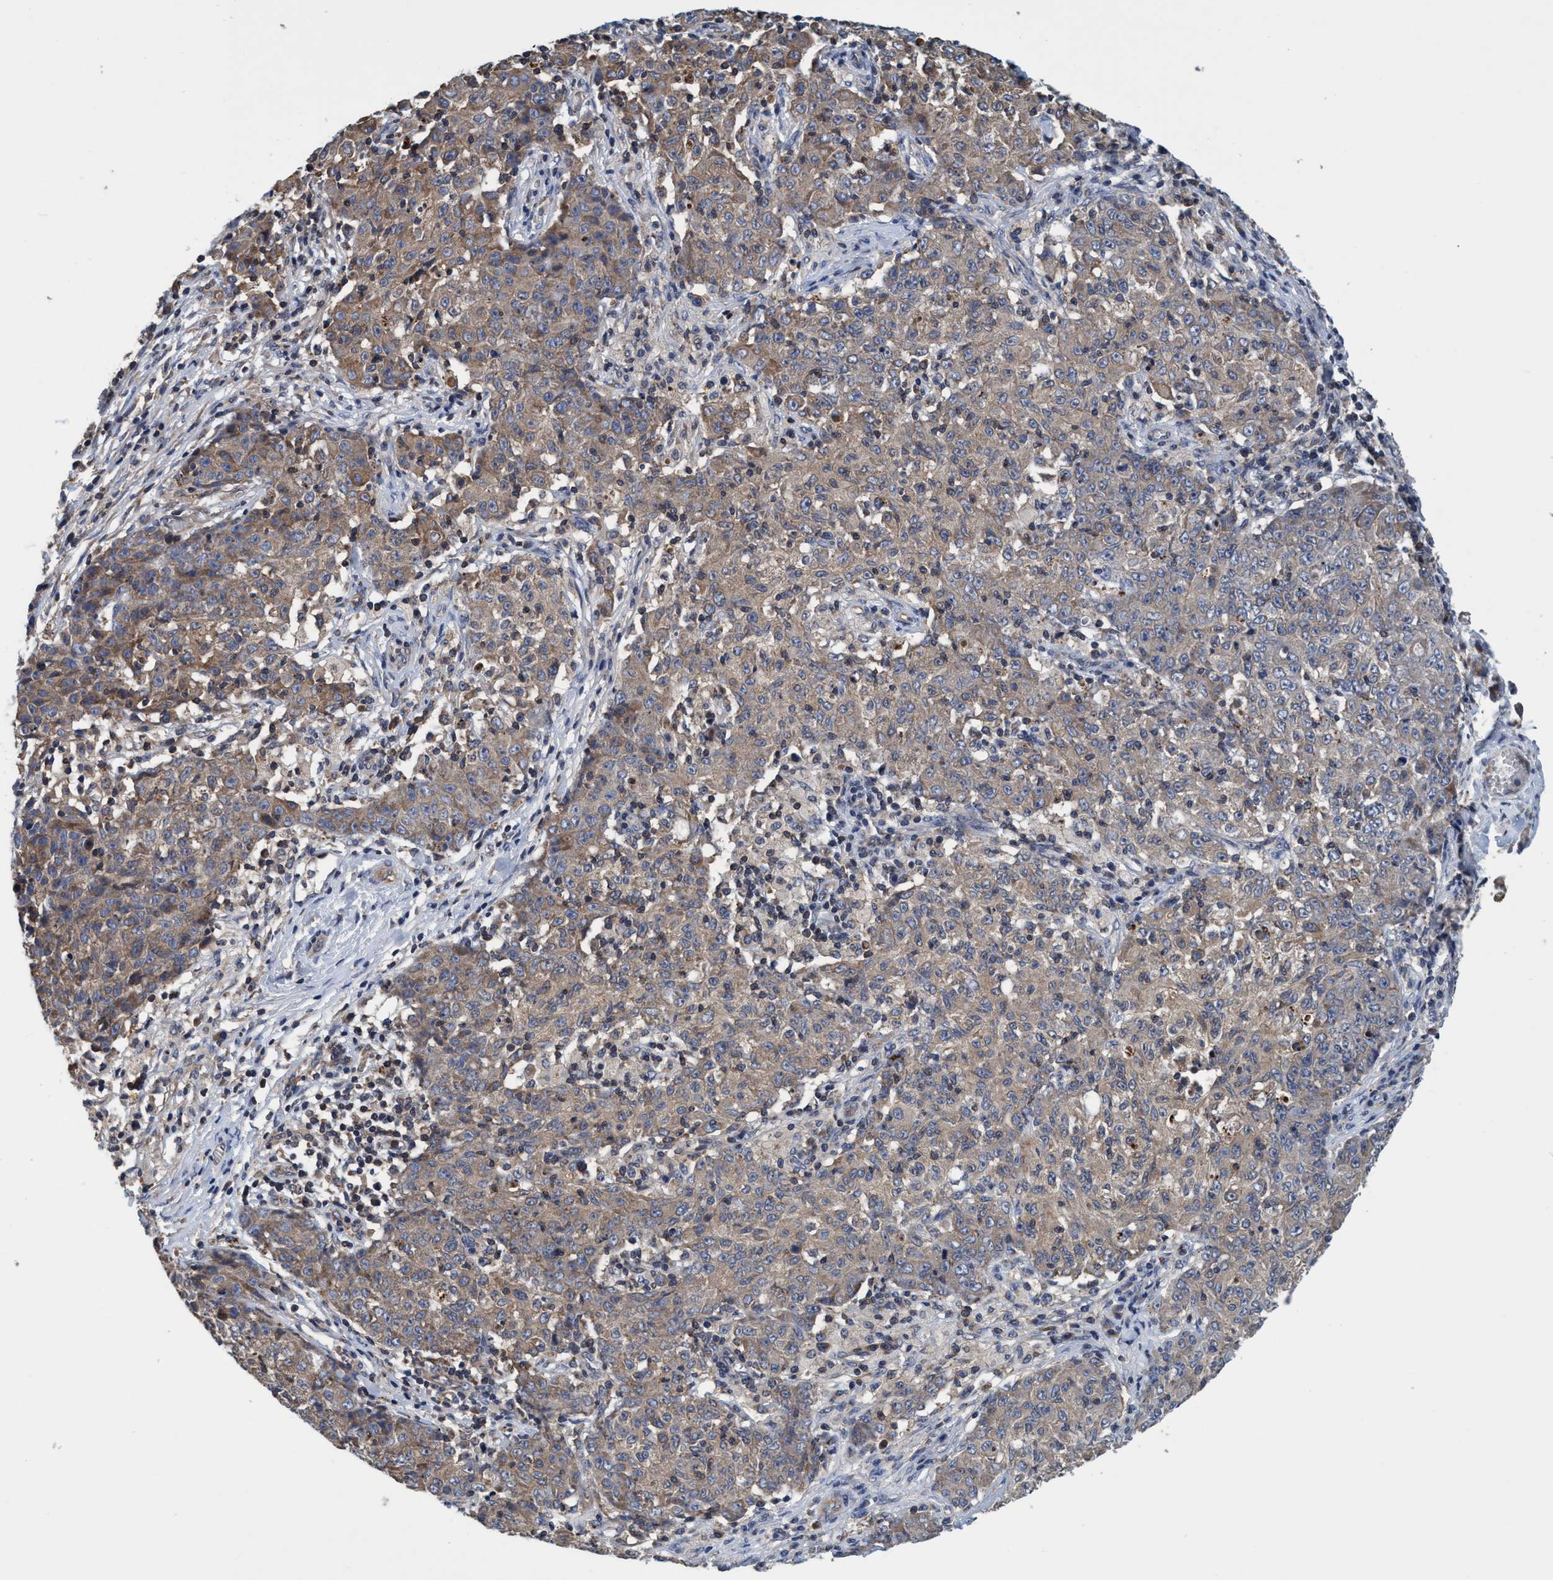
{"staining": {"intensity": "weak", "quantity": ">75%", "location": "cytoplasmic/membranous"}, "tissue": "ovarian cancer", "cell_type": "Tumor cells", "image_type": "cancer", "snomed": [{"axis": "morphology", "description": "Carcinoma, endometroid"}, {"axis": "topography", "description": "Ovary"}], "caption": "Endometroid carcinoma (ovarian) stained with immunohistochemistry displays weak cytoplasmic/membranous expression in about >75% of tumor cells. (Brightfield microscopy of DAB IHC at high magnification).", "gene": "CALCOCO2", "patient": {"sex": "female", "age": 42}}